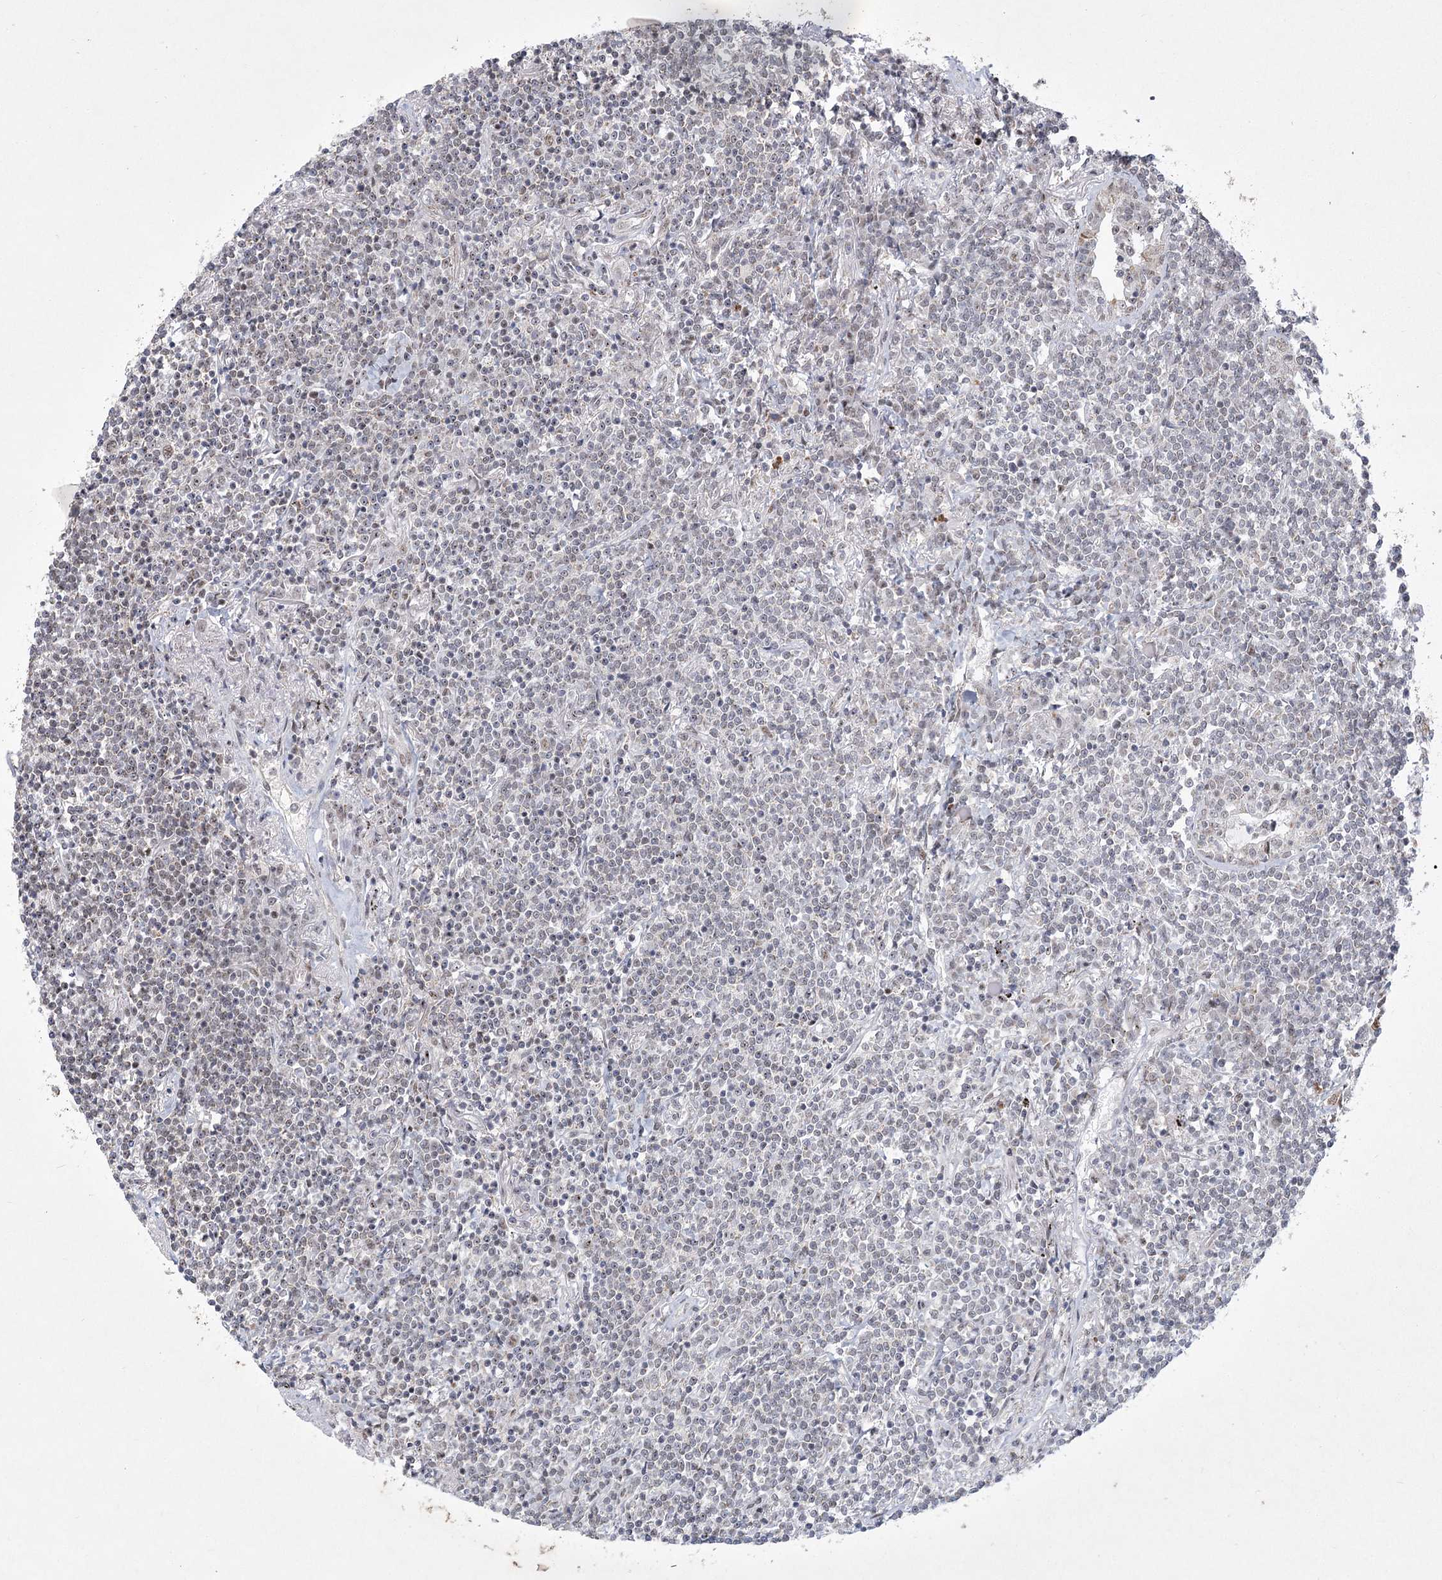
{"staining": {"intensity": "negative", "quantity": "none", "location": "none"}, "tissue": "lymphoma", "cell_type": "Tumor cells", "image_type": "cancer", "snomed": [{"axis": "morphology", "description": "Malignant lymphoma, non-Hodgkin's type, Low grade"}, {"axis": "topography", "description": "Lung"}], "caption": "Histopathology image shows no significant protein staining in tumor cells of lymphoma.", "gene": "CIB4", "patient": {"sex": "female", "age": 71}}